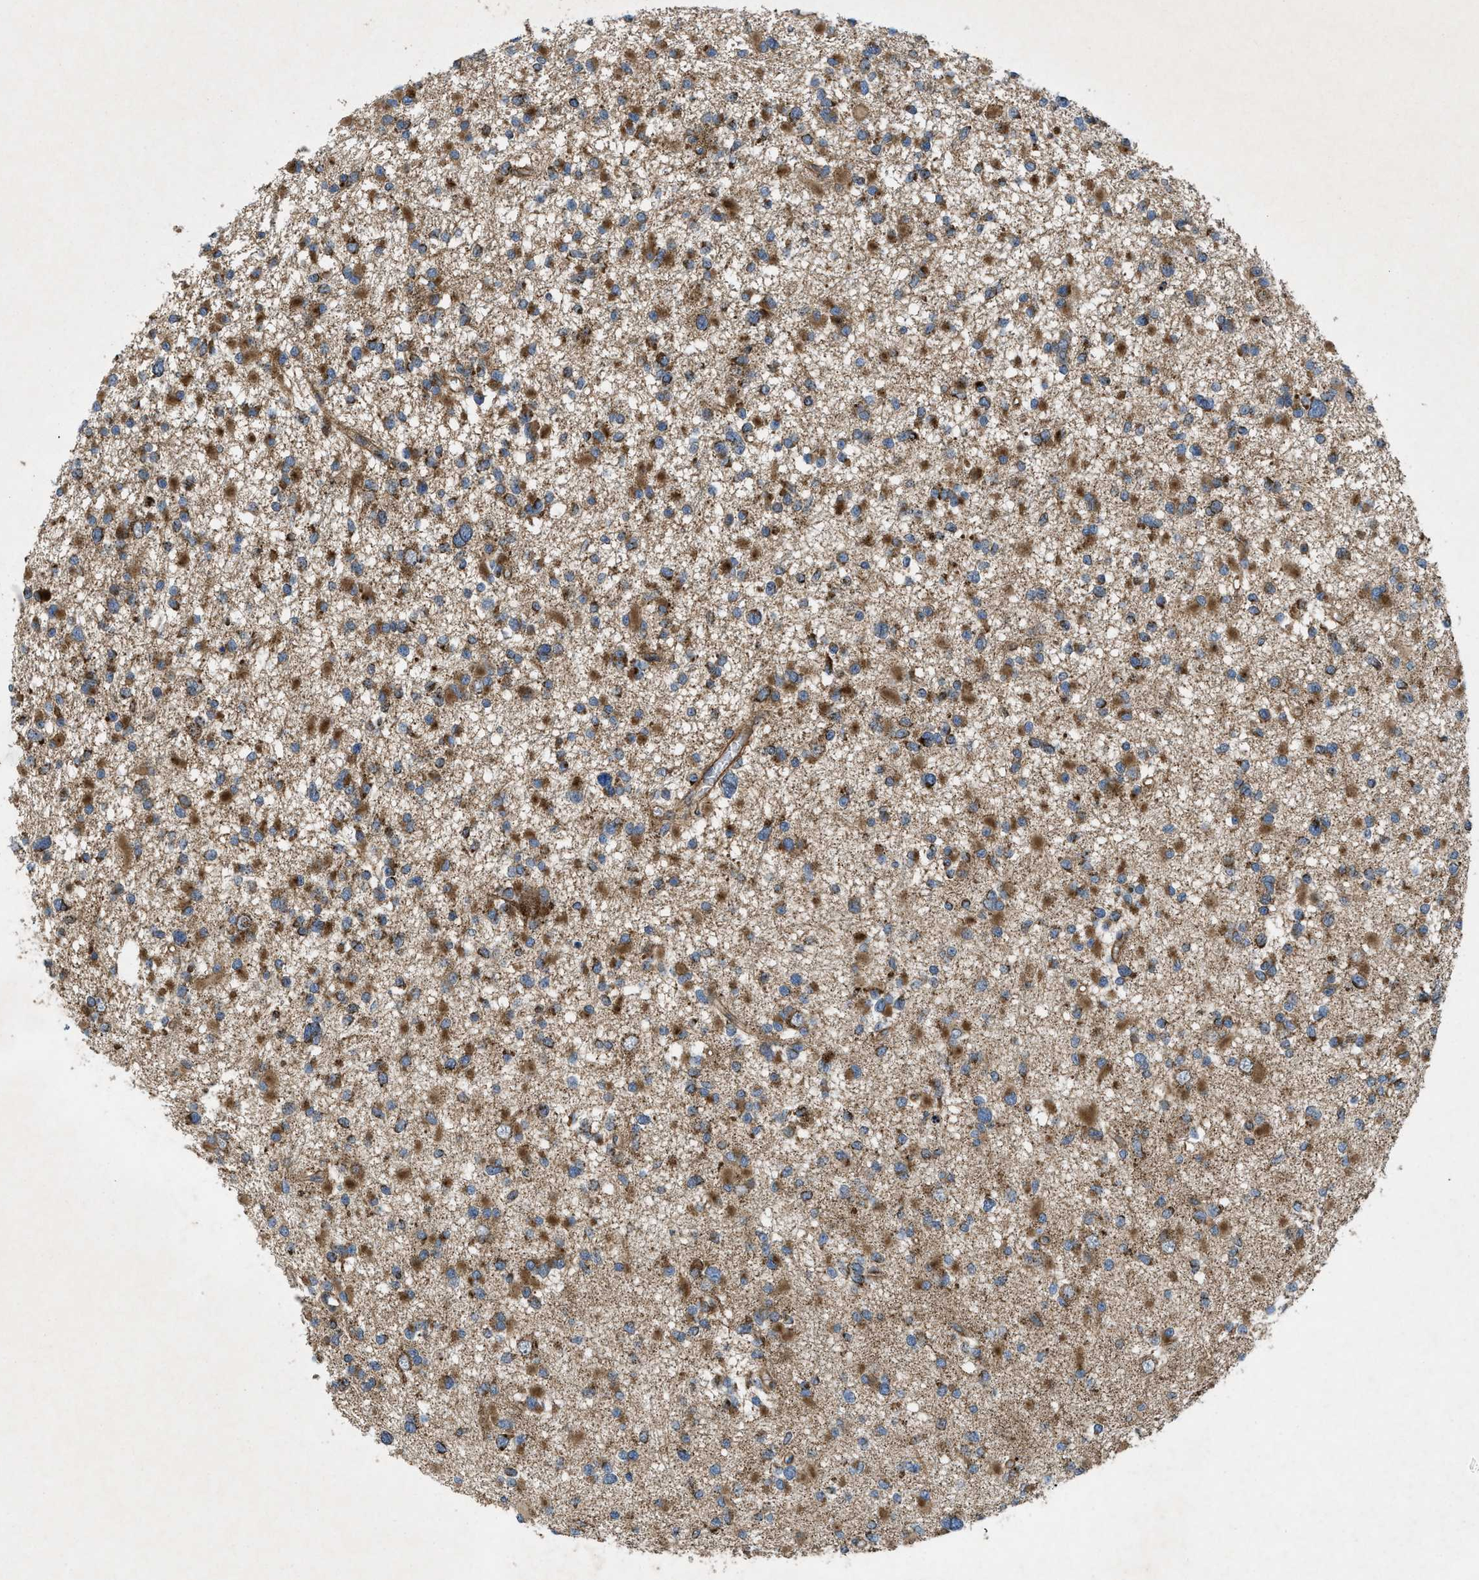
{"staining": {"intensity": "strong", "quantity": ">75%", "location": "cytoplasmic/membranous"}, "tissue": "glioma", "cell_type": "Tumor cells", "image_type": "cancer", "snomed": [{"axis": "morphology", "description": "Glioma, malignant, Low grade"}, {"axis": "topography", "description": "Brain"}], "caption": "Malignant glioma (low-grade) tissue reveals strong cytoplasmic/membranous staining in about >75% of tumor cells The protein is shown in brown color, while the nuclei are stained blue.", "gene": "PER3", "patient": {"sex": "female", "age": 22}}